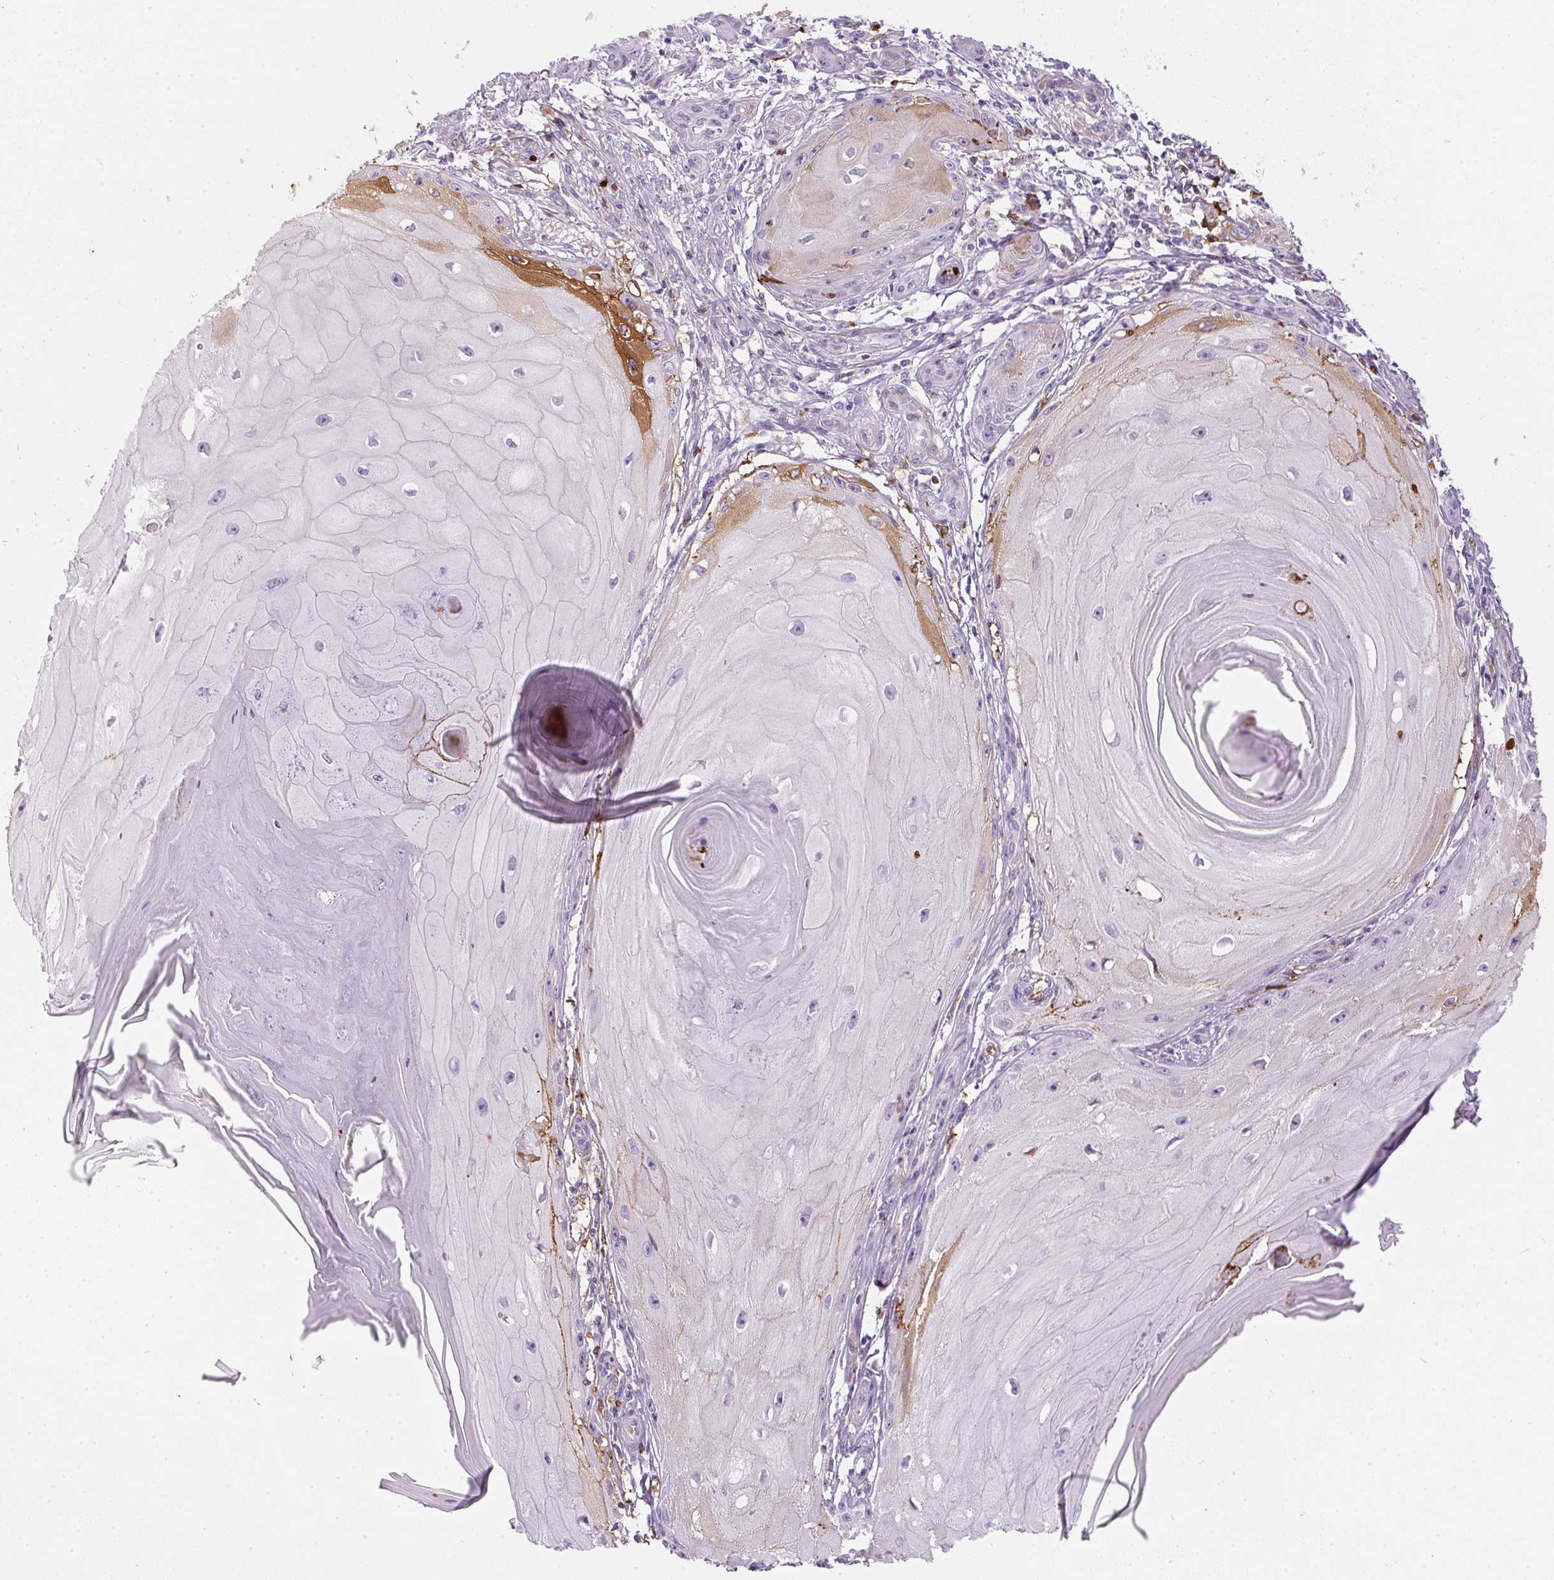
{"staining": {"intensity": "moderate", "quantity": "<25%", "location": "cytoplasmic/membranous"}, "tissue": "skin cancer", "cell_type": "Tumor cells", "image_type": "cancer", "snomed": [{"axis": "morphology", "description": "Squamous cell carcinoma, NOS"}, {"axis": "topography", "description": "Skin"}], "caption": "Immunohistochemical staining of skin squamous cell carcinoma displays moderate cytoplasmic/membranous protein staining in approximately <25% of tumor cells.", "gene": "ORM1", "patient": {"sex": "female", "age": 77}}